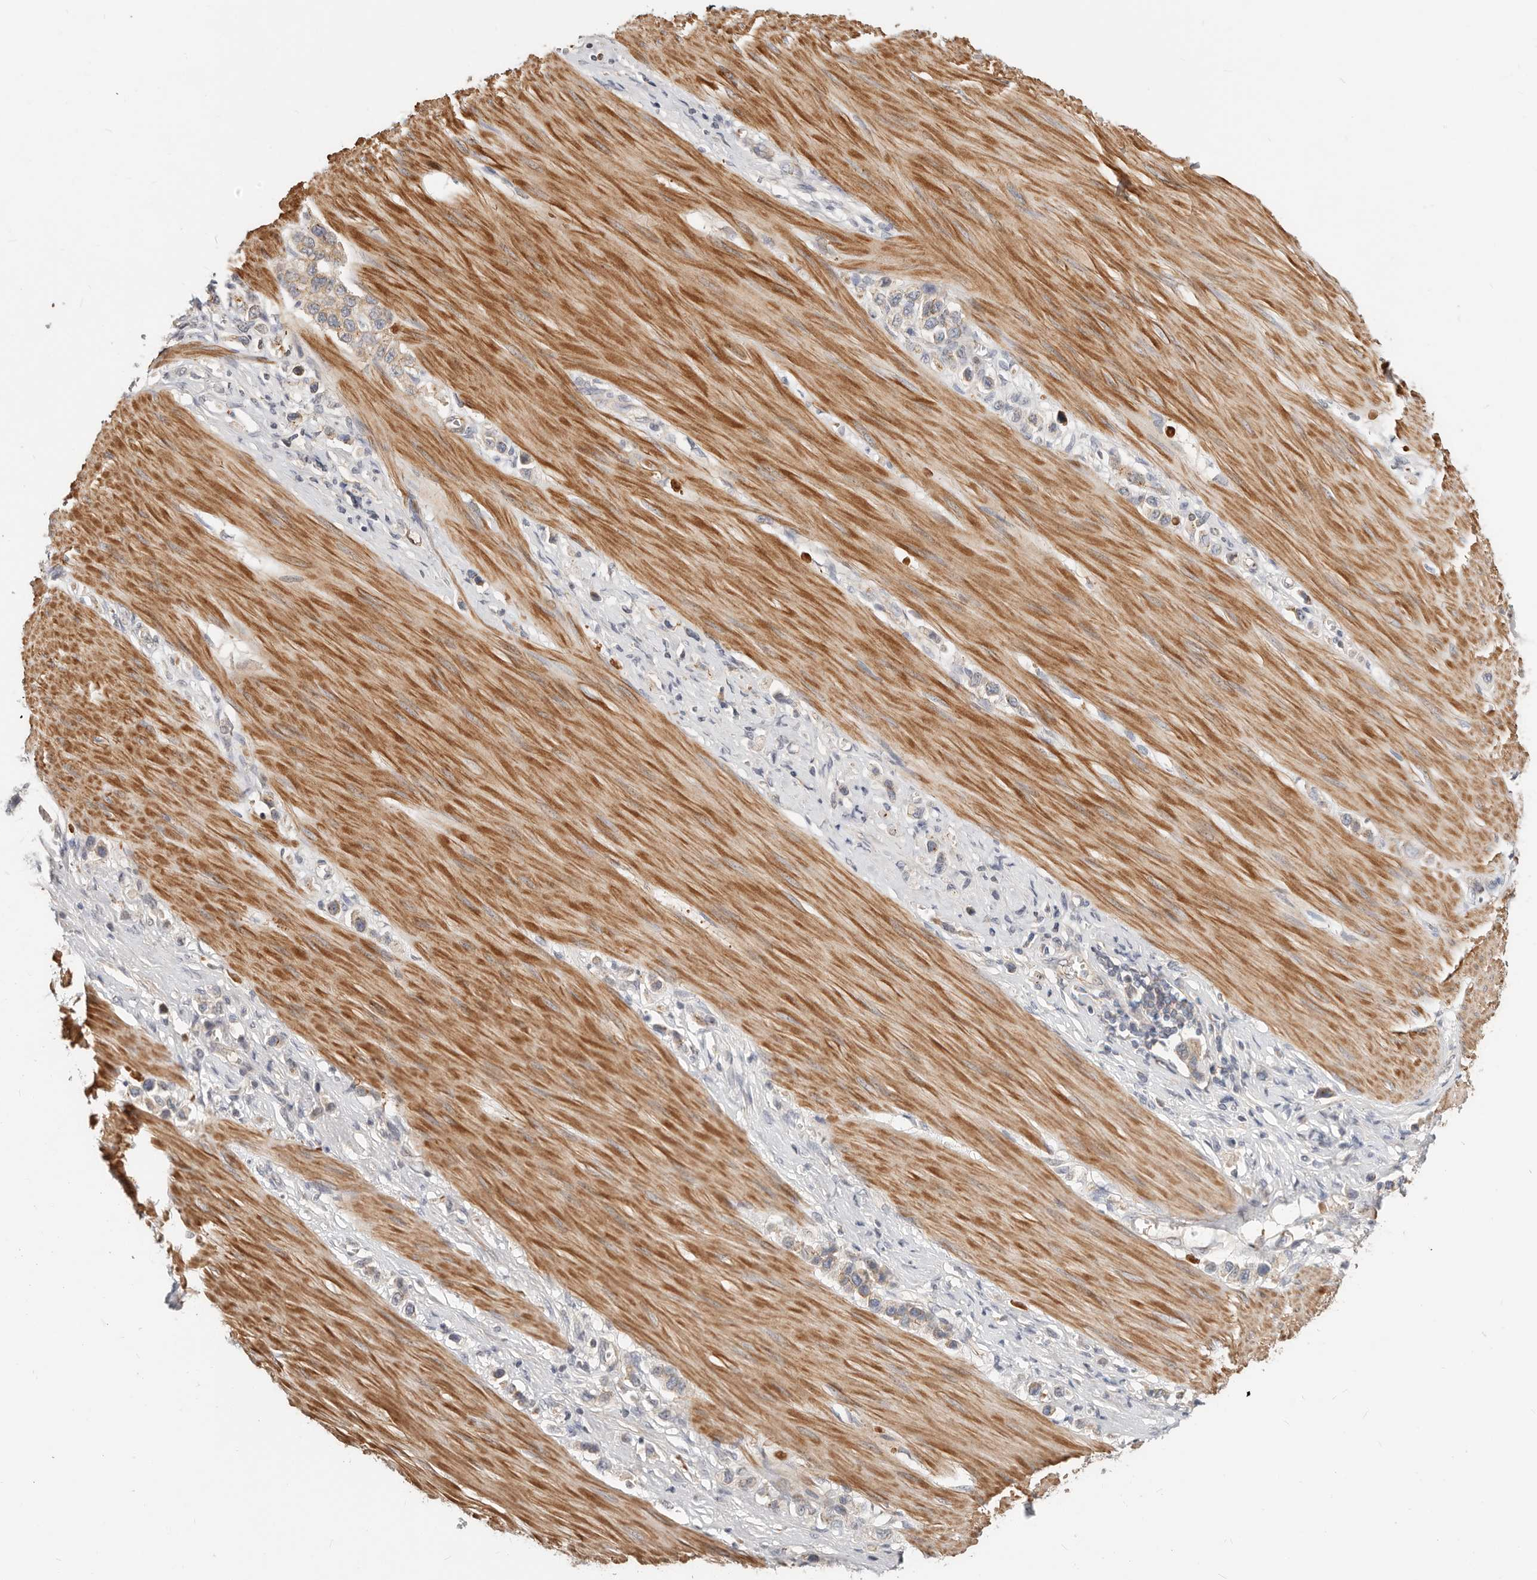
{"staining": {"intensity": "weak", "quantity": "<25%", "location": "cytoplasmic/membranous"}, "tissue": "stomach cancer", "cell_type": "Tumor cells", "image_type": "cancer", "snomed": [{"axis": "morphology", "description": "Adenocarcinoma, NOS"}, {"axis": "topography", "description": "Stomach"}], "caption": "IHC image of neoplastic tissue: human stomach cancer stained with DAB shows no significant protein expression in tumor cells.", "gene": "ZRANB1", "patient": {"sex": "female", "age": 65}}